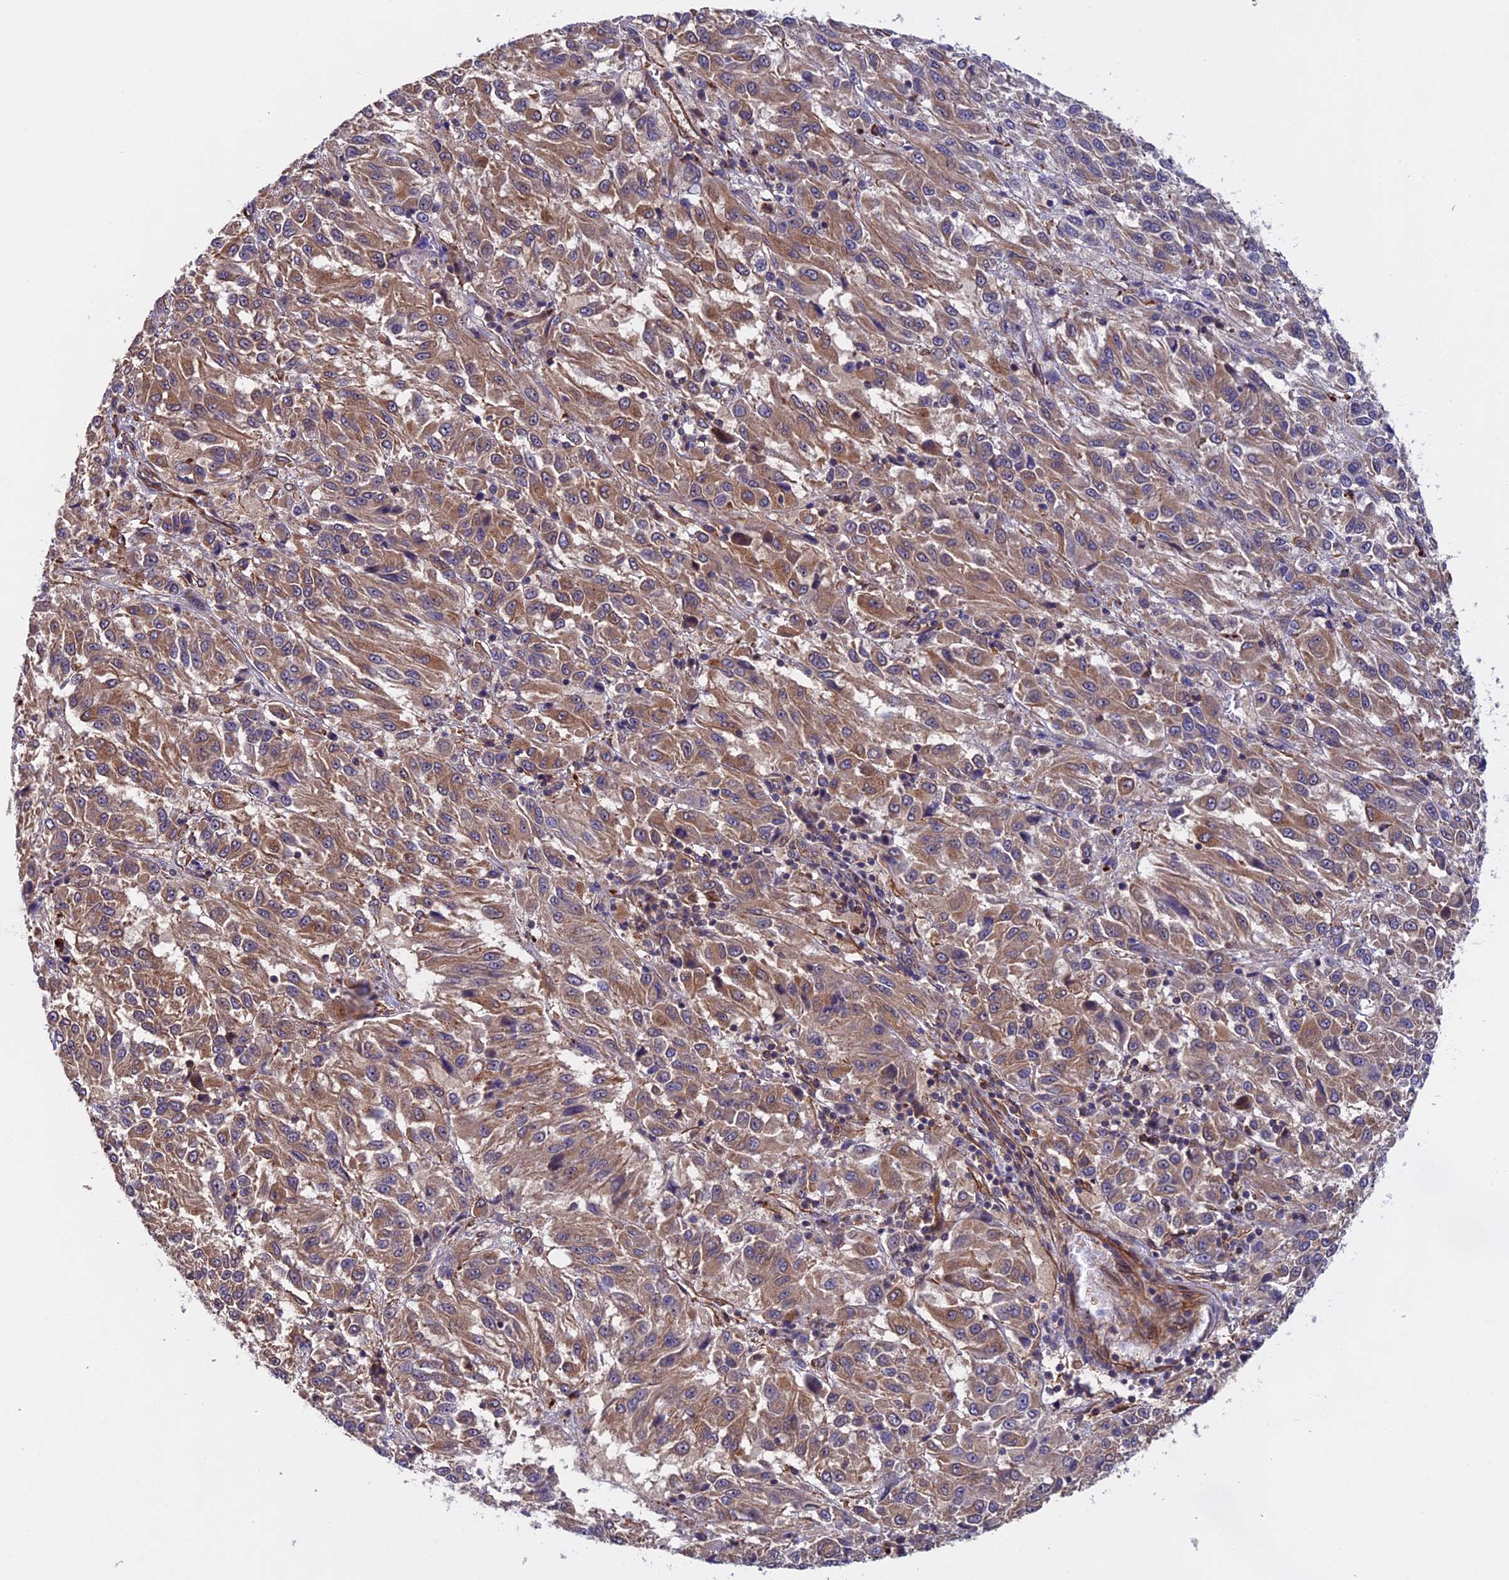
{"staining": {"intensity": "moderate", "quantity": ">75%", "location": "cytoplasmic/membranous"}, "tissue": "melanoma", "cell_type": "Tumor cells", "image_type": "cancer", "snomed": [{"axis": "morphology", "description": "Malignant melanoma, Metastatic site"}, {"axis": "topography", "description": "Lung"}], "caption": "Immunohistochemical staining of melanoma displays medium levels of moderate cytoplasmic/membranous staining in approximately >75% of tumor cells.", "gene": "SLC9A5", "patient": {"sex": "male", "age": 64}}